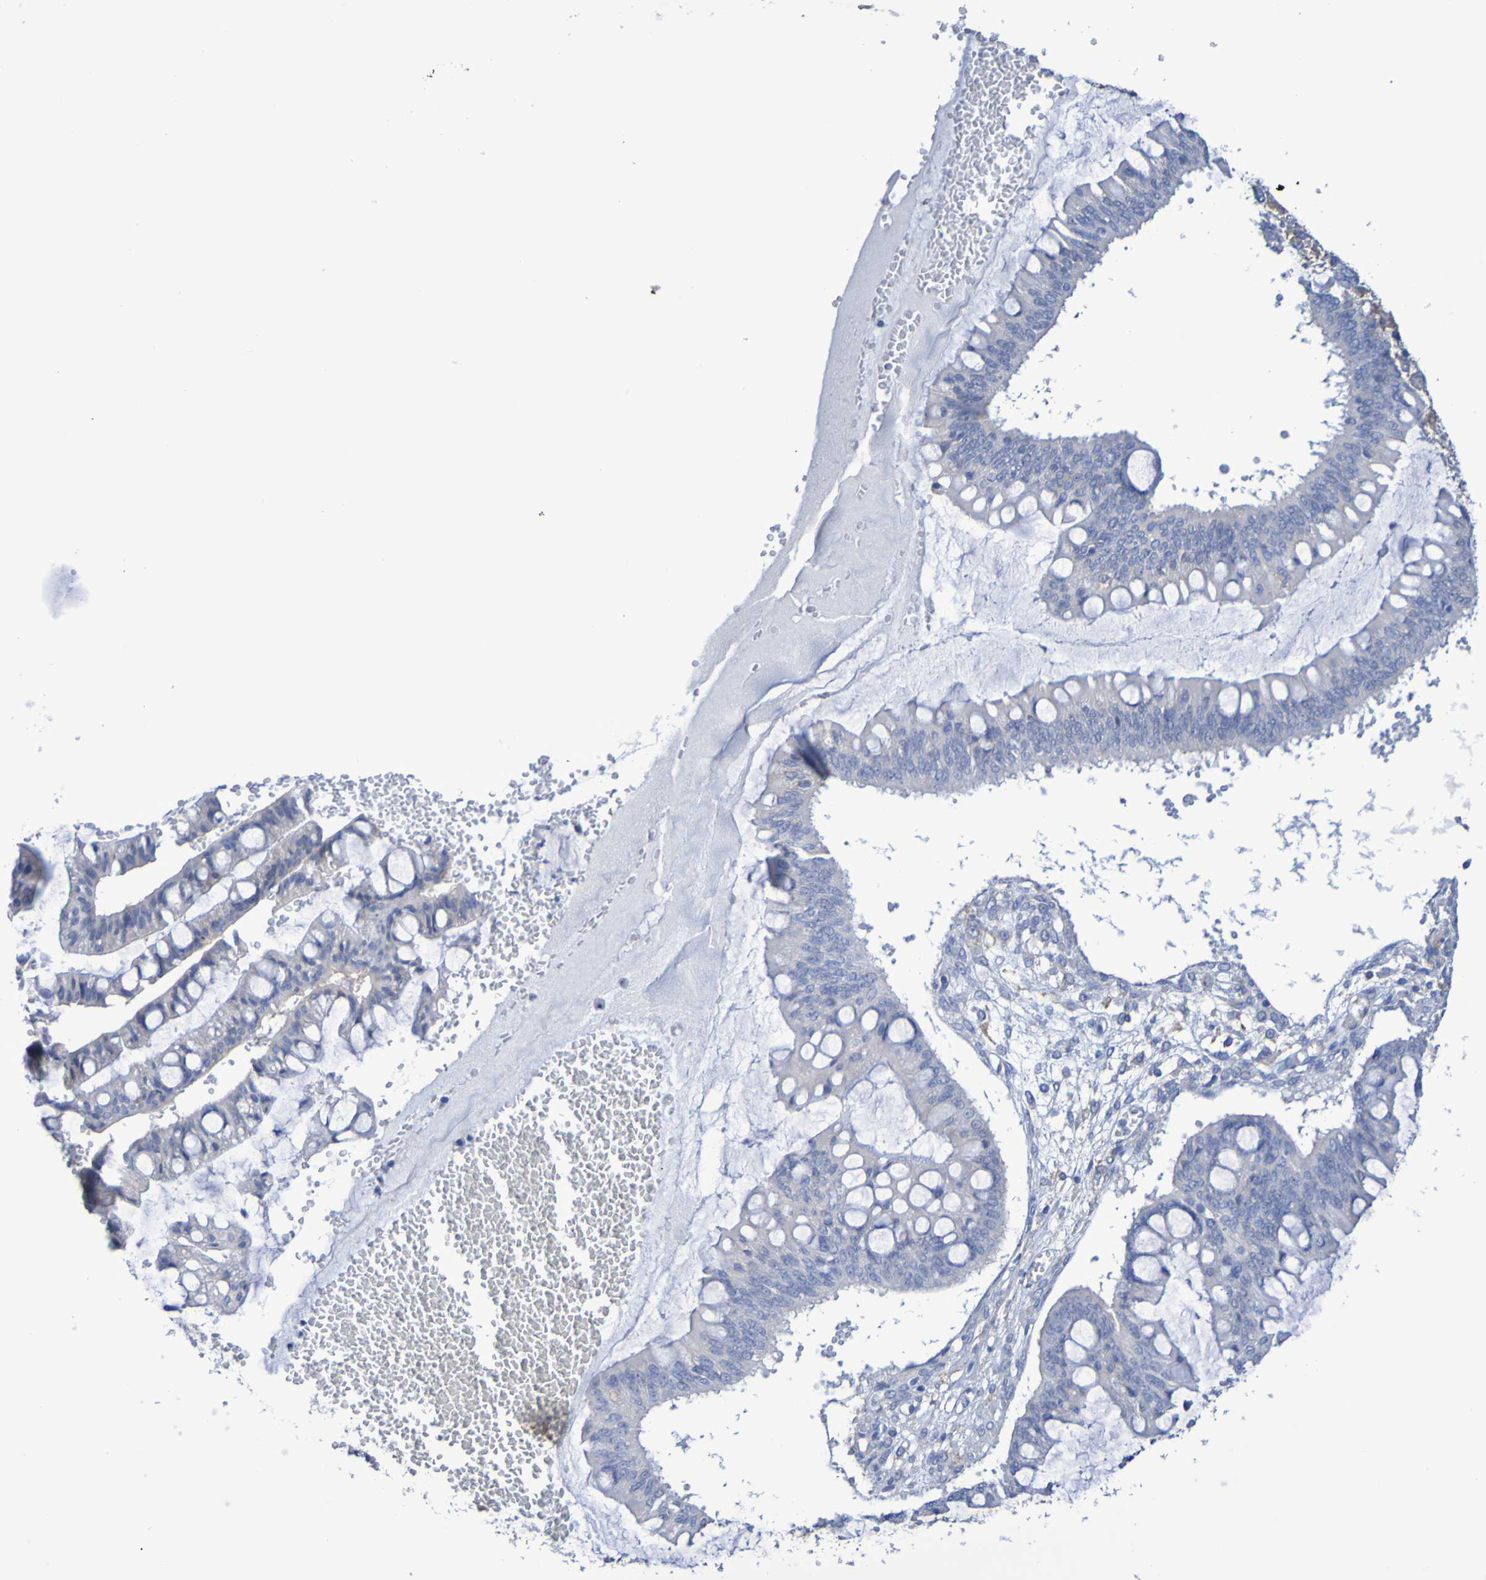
{"staining": {"intensity": "negative", "quantity": "none", "location": "none"}, "tissue": "ovarian cancer", "cell_type": "Tumor cells", "image_type": "cancer", "snomed": [{"axis": "morphology", "description": "Cystadenocarcinoma, mucinous, NOS"}, {"axis": "topography", "description": "Ovary"}], "caption": "This is an immunohistochemistry image of ovarian cancer. There is no positivity in tumor cells.", "gene": "SLC3A2", "patient": {"sex": "female", "age": 73}}